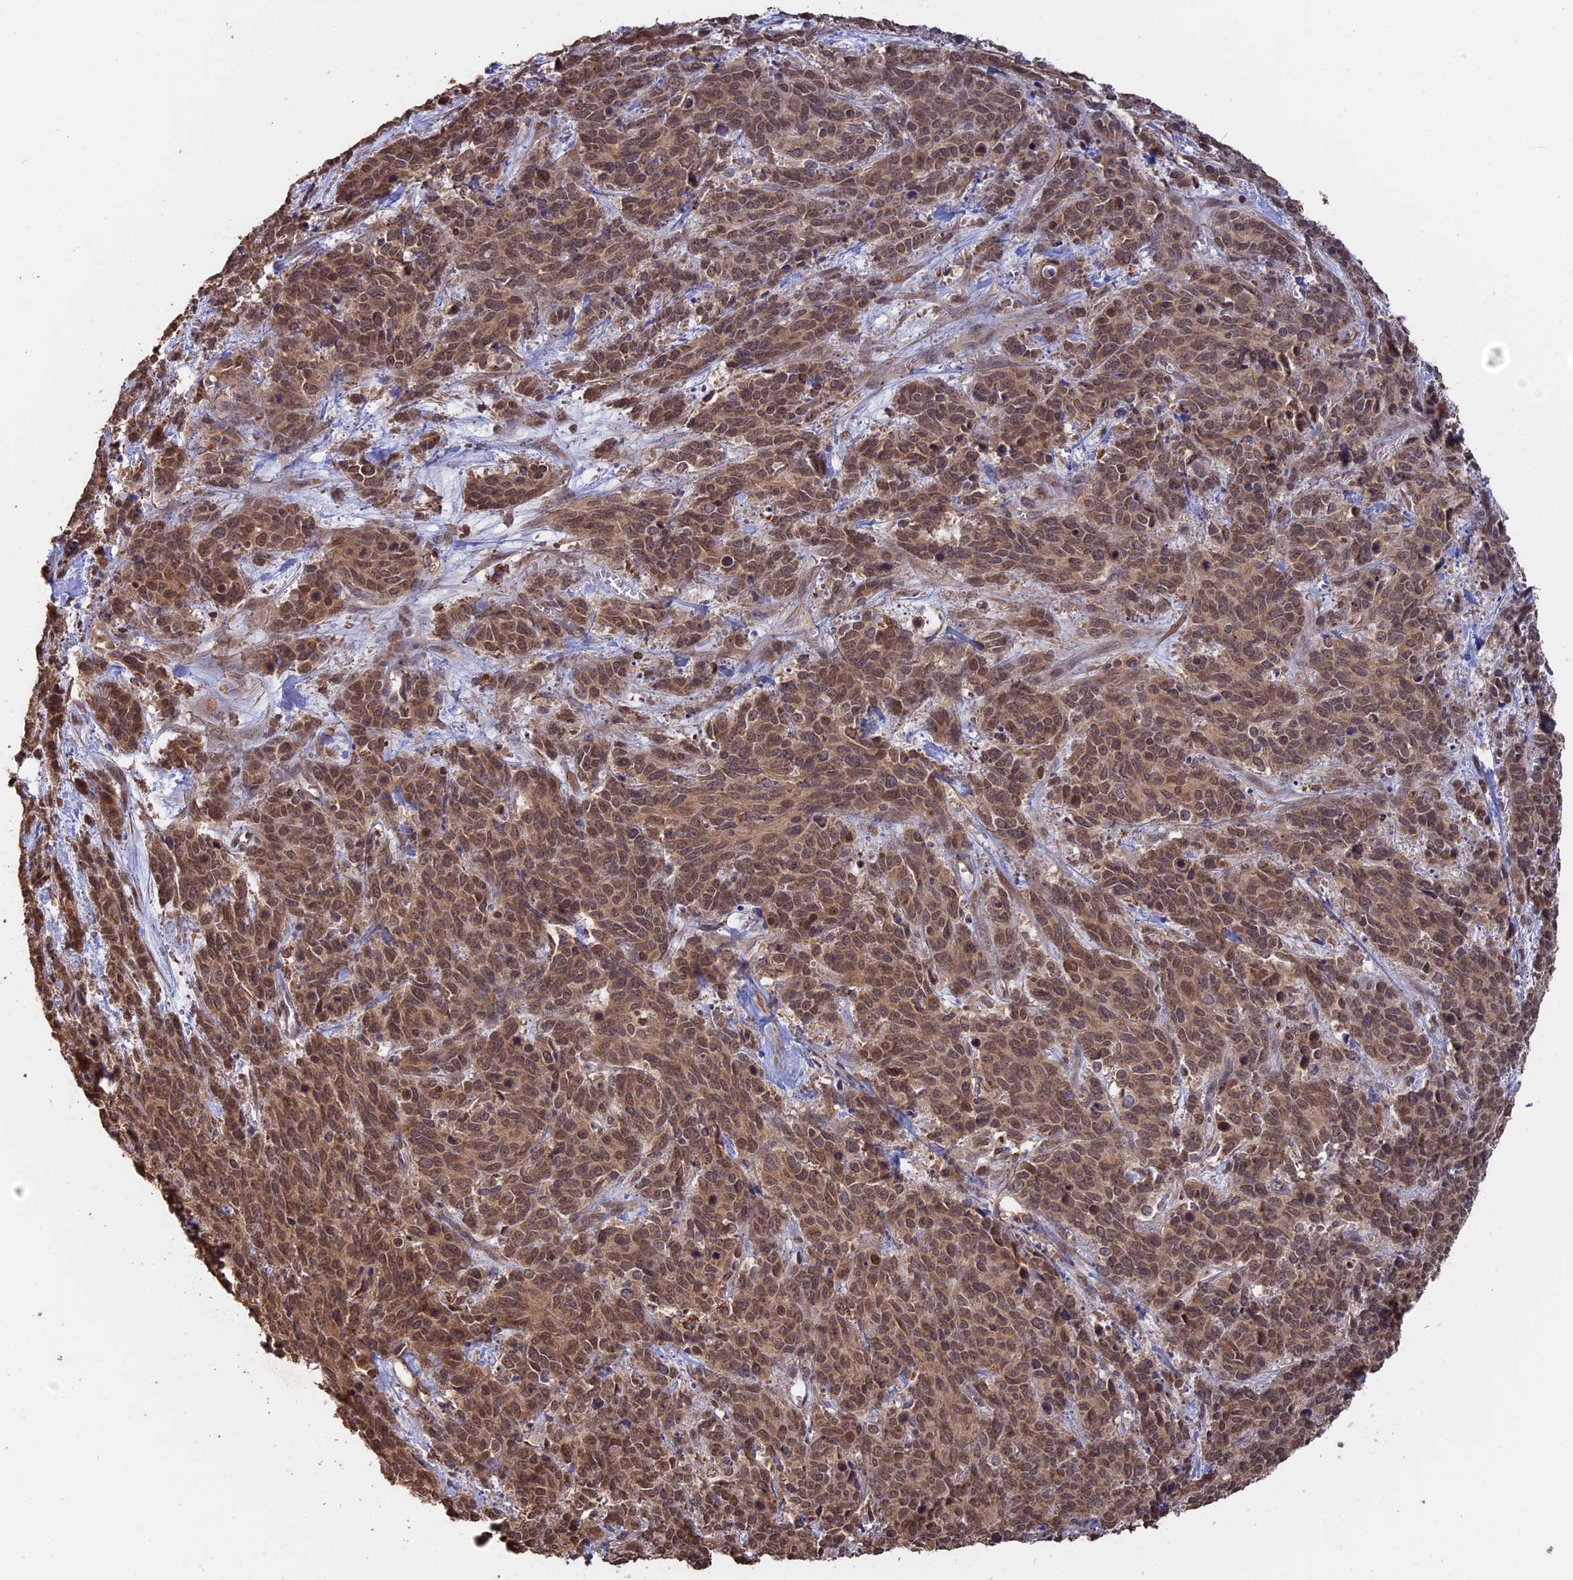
{"staining": {"intensity": "moderate", "quantity": ">75%", "location": "cytoplasmic/membranous,nuclear"}, "tissue": "cervical cancer", "cell_type": "Tumor cells", "image_type": "cancer", "snomed": [{"axis": "morphology", "description": "Squamous cell carcinoma, NOS"}, {"axis": "topography", "description": "Cervix"}], "caption": "This micrograph demonstrates IHC staining of cervical cancer (squamous cell carcinoma), with medium moderate cytoplasmic/membranous and nuclear expression in about >75% of tumor cells.", "gene": "FAM210B", "patient": {"sex": "female", "age": 60}}